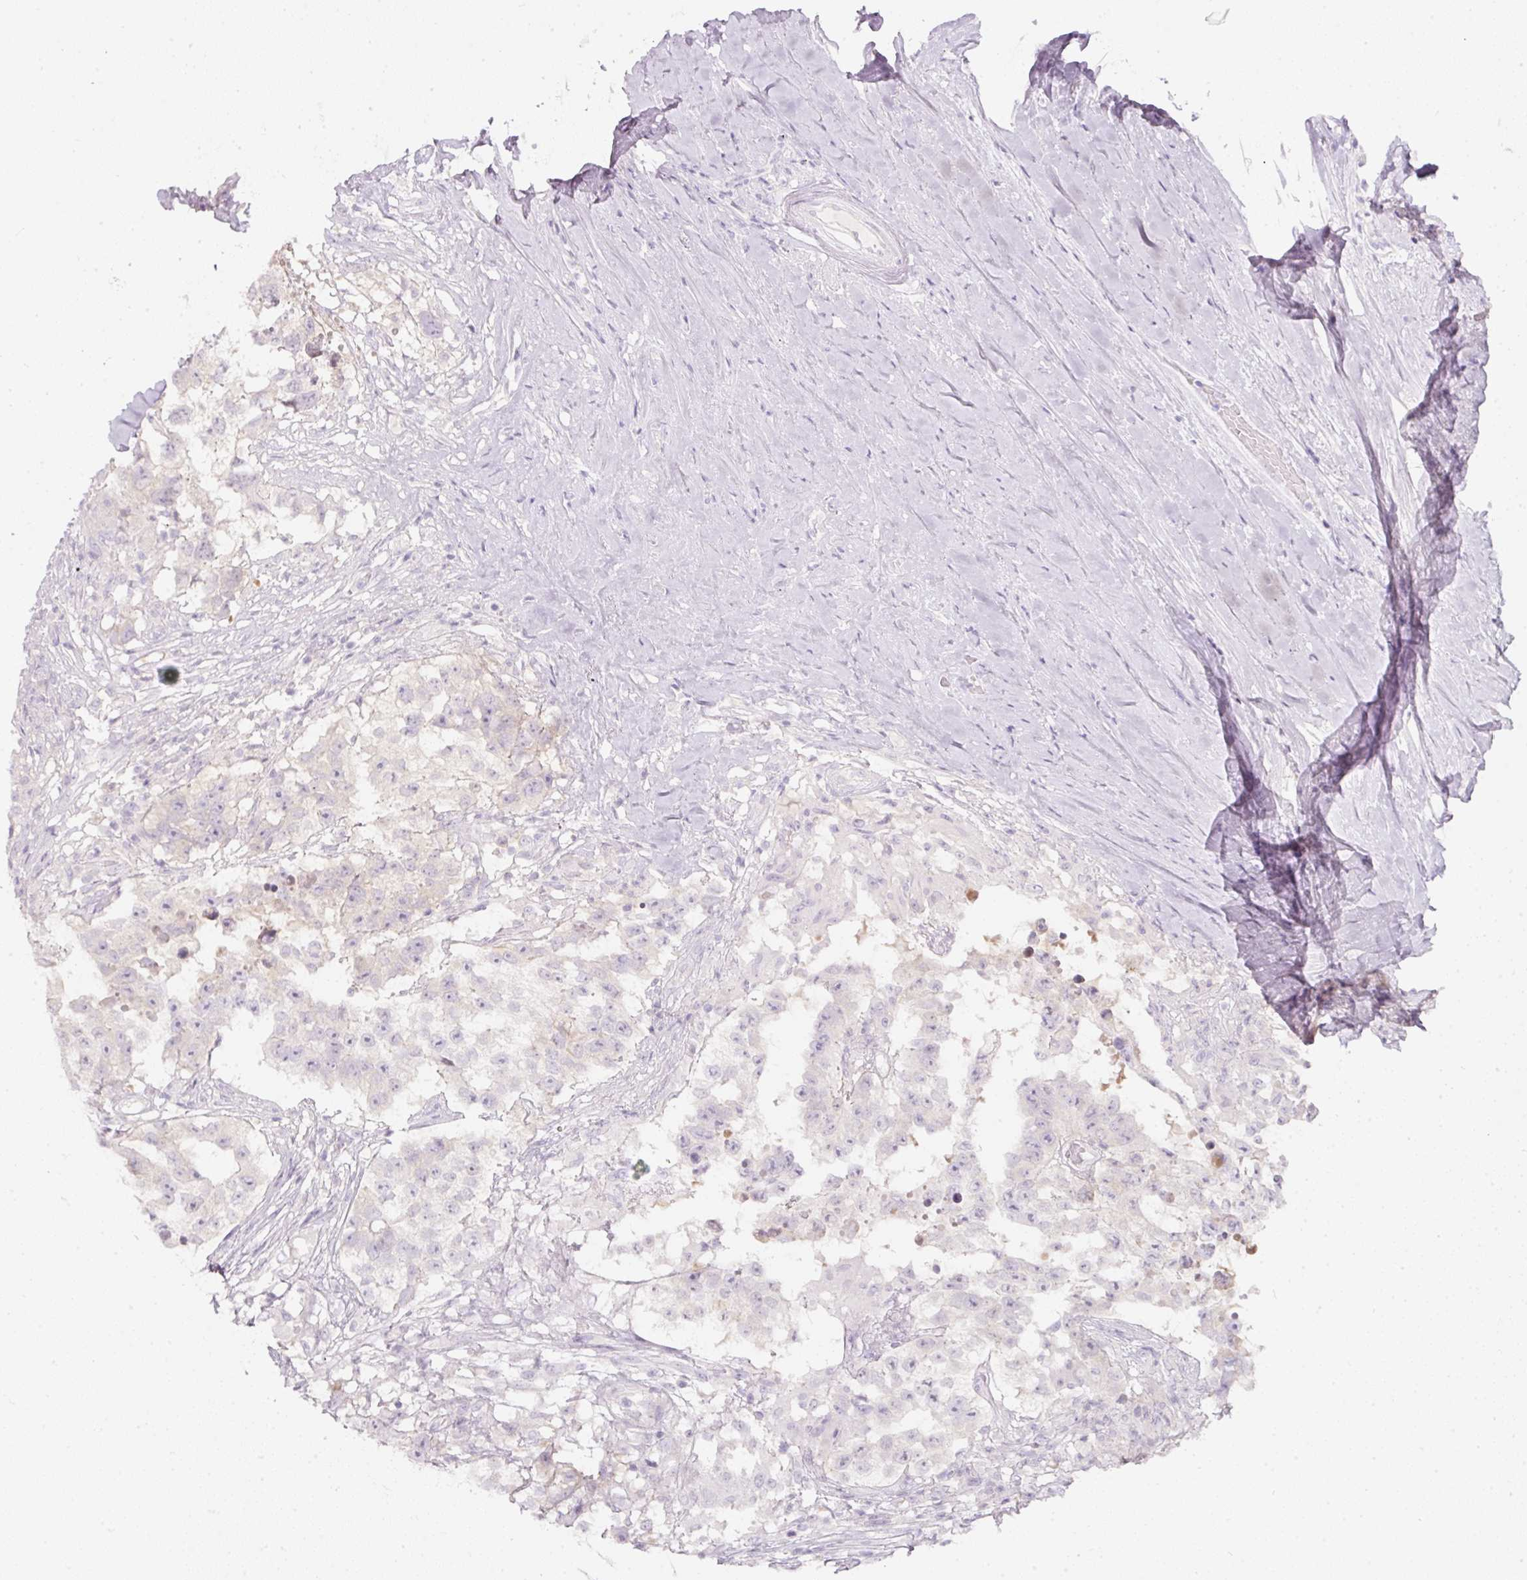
{"staining": {"intensity": "negative", "quantity": "none", "location": "none"}, "tissue": "testis cancer", "cell_type": "Tumor cells", "image_type": "cancer", "snomed": [{"axis": "morphology", "description": "Carcinoma, Embryonal, NOS"}, {"axis": "topography", "description": "Testis"}], "caption": "This is an IHC photomicrograph of testis embryonal carcinoma. There is no expression in tumor cells.", "gene": "SLC2A2", "patient": {"sex": "male", "age": 83}}